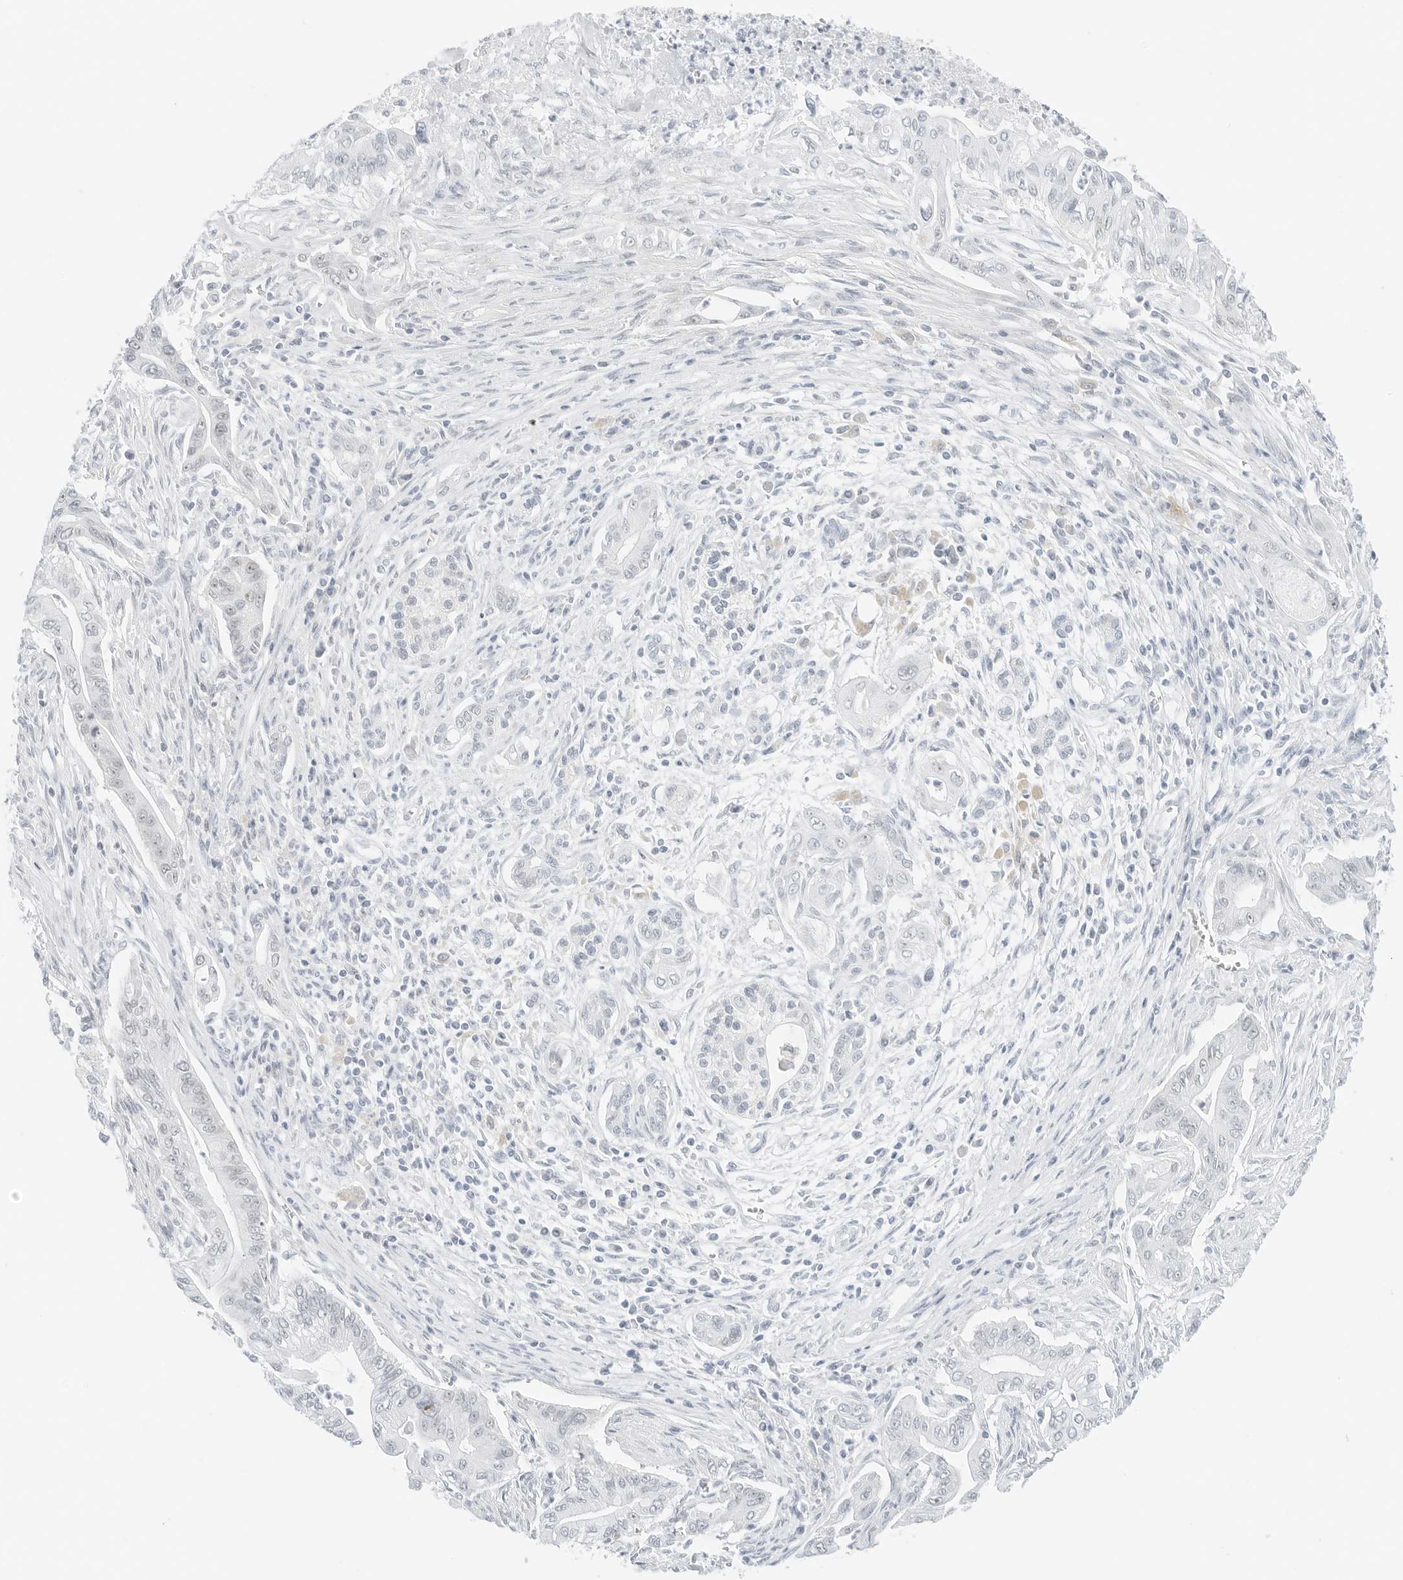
{"staining": {"intensity": "negative", "quantity": "none", "location": "none"}, "tissue": "pancreatic cancer", "cell_type": "Tumor cells", "image_type": "cancer", "snomed": [{"axis": "morphology", "description": "Adenocarcinoma, NOS"}, {"axis": "topography", "description": "Pancreas"}], "caption": "Pancreatic adenocarcinoma was stained to show a protein in brown. There is no significant staining in tumor cells.", "gene": "CCSAP", "patient": {"sex": "male", "age": 58}}